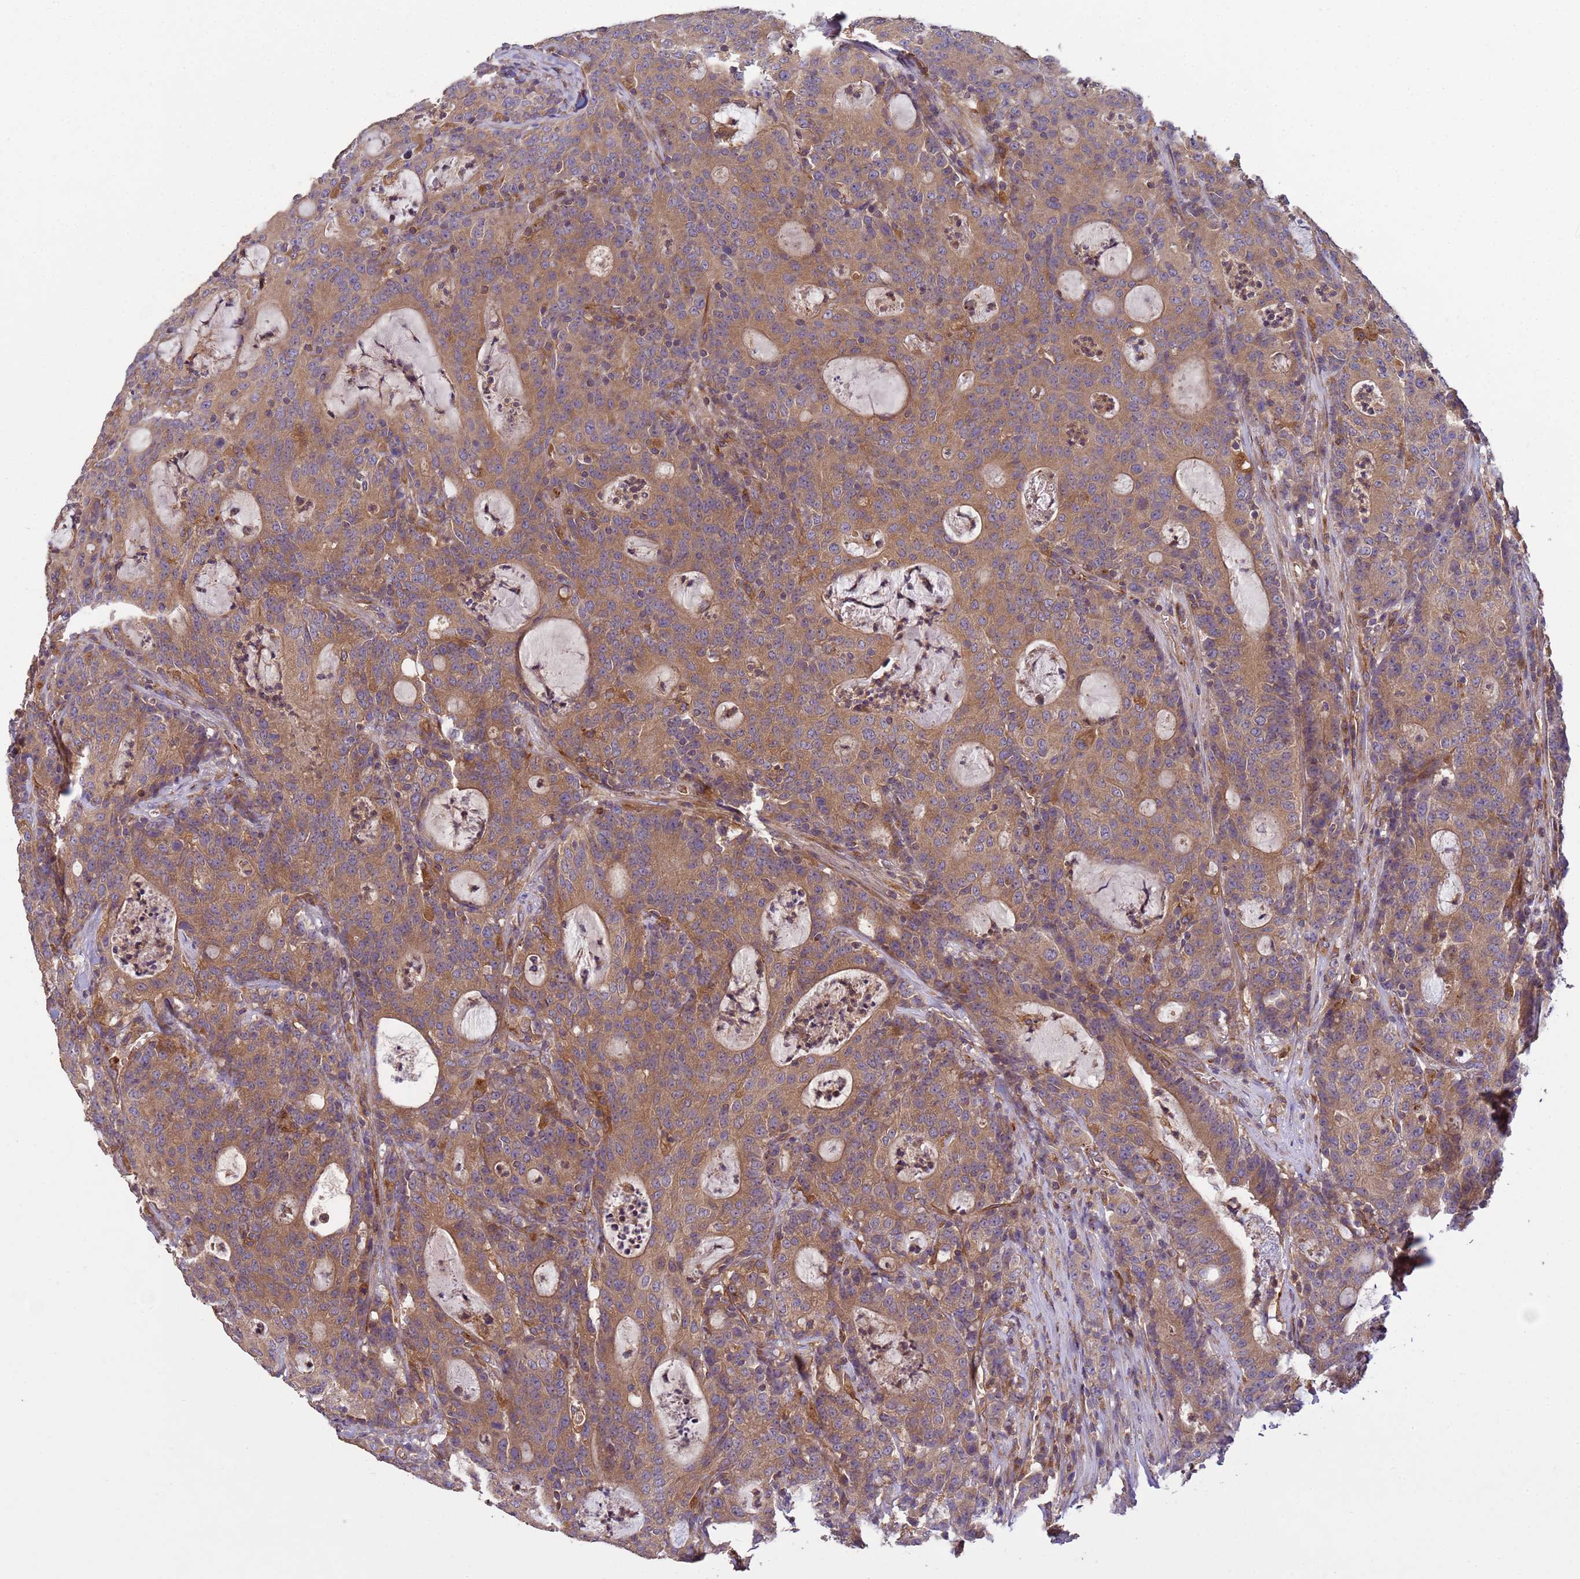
{"staining": {"intensity": "moderate", "quantity": ">75%", "location": "cytoplasmic/membranous"}, "tissue": "colorectal cancer", "cell_type": "Tumor cells", "image_type": "cancer", "snomed": [{"axis": "morphology", "description": "Adenocarcinoma, NOS"}, {"axis": "topography", "description": "Colon"}], "caption": "A histopathology image of human colorectal cancer stained for a protein reveals moderate cytoplasmic/membranous brown staining in tumor cells. The staining is performed using DAB (3,3'-diaminobenzidine) brown chromogen to label protein expression. The nuclei are counter-stained blue using hematoxylin.", "gene": "RAB10", "patient": {"sex": "male", "age": 83}}